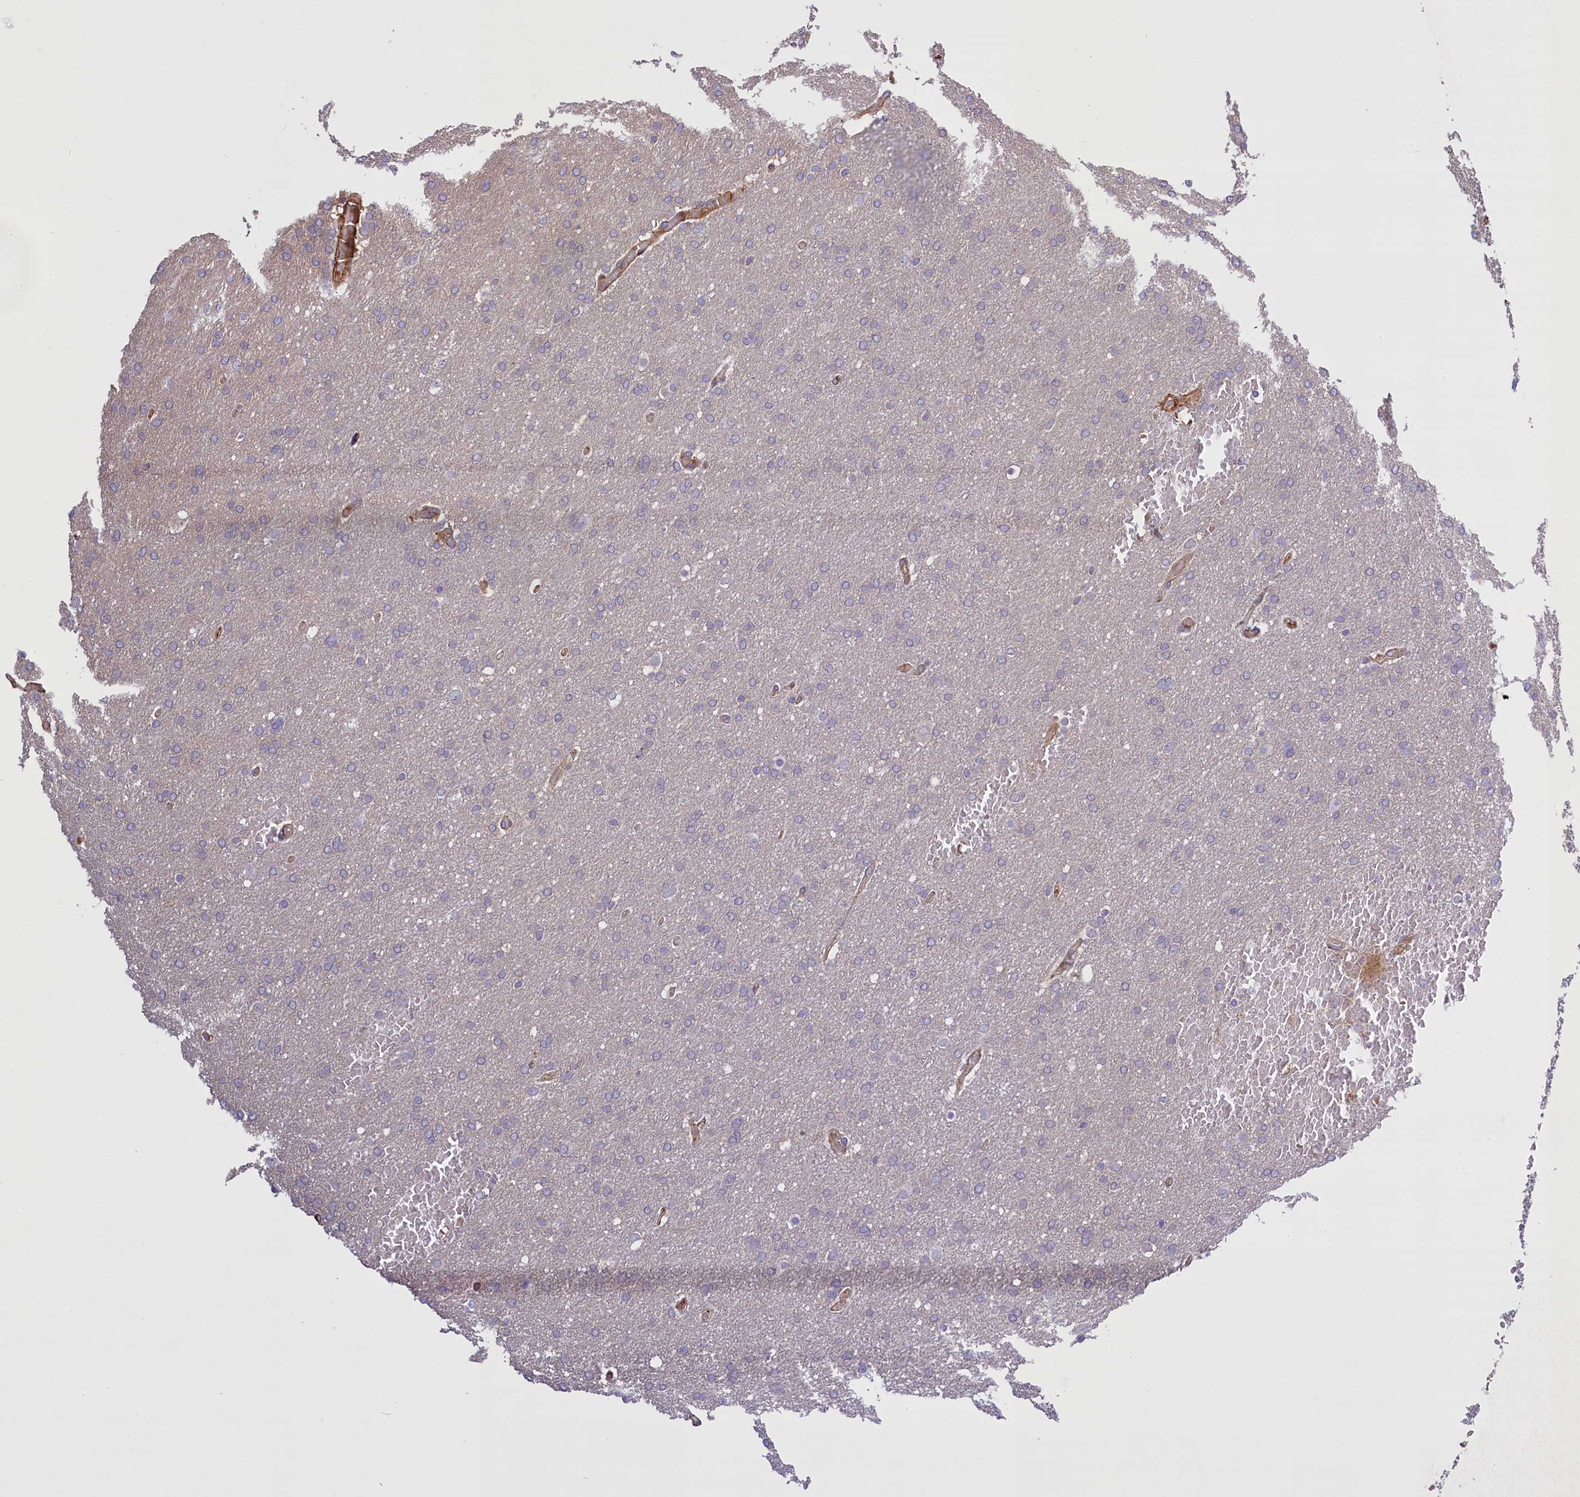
{"staining": {"intensity": "negative", "quantity": "none", "location": "none"}, "tissue": "glioma", "cell_type": "Tumor cells", "image_type": "cancer", "snomed": [{"axis": "morphology", "description": "Glioma, malignant, High grade"}, {"axis": "topography", "description": "Cerebral cortex"}], "caption": "Immunohistochemistry (IHC) micrograph of glioma stained for a protein (brown), which demonstrates no staining in tumor cells.", "gene": "FUZ", "patient": {"sex": "female", "age": 36}}